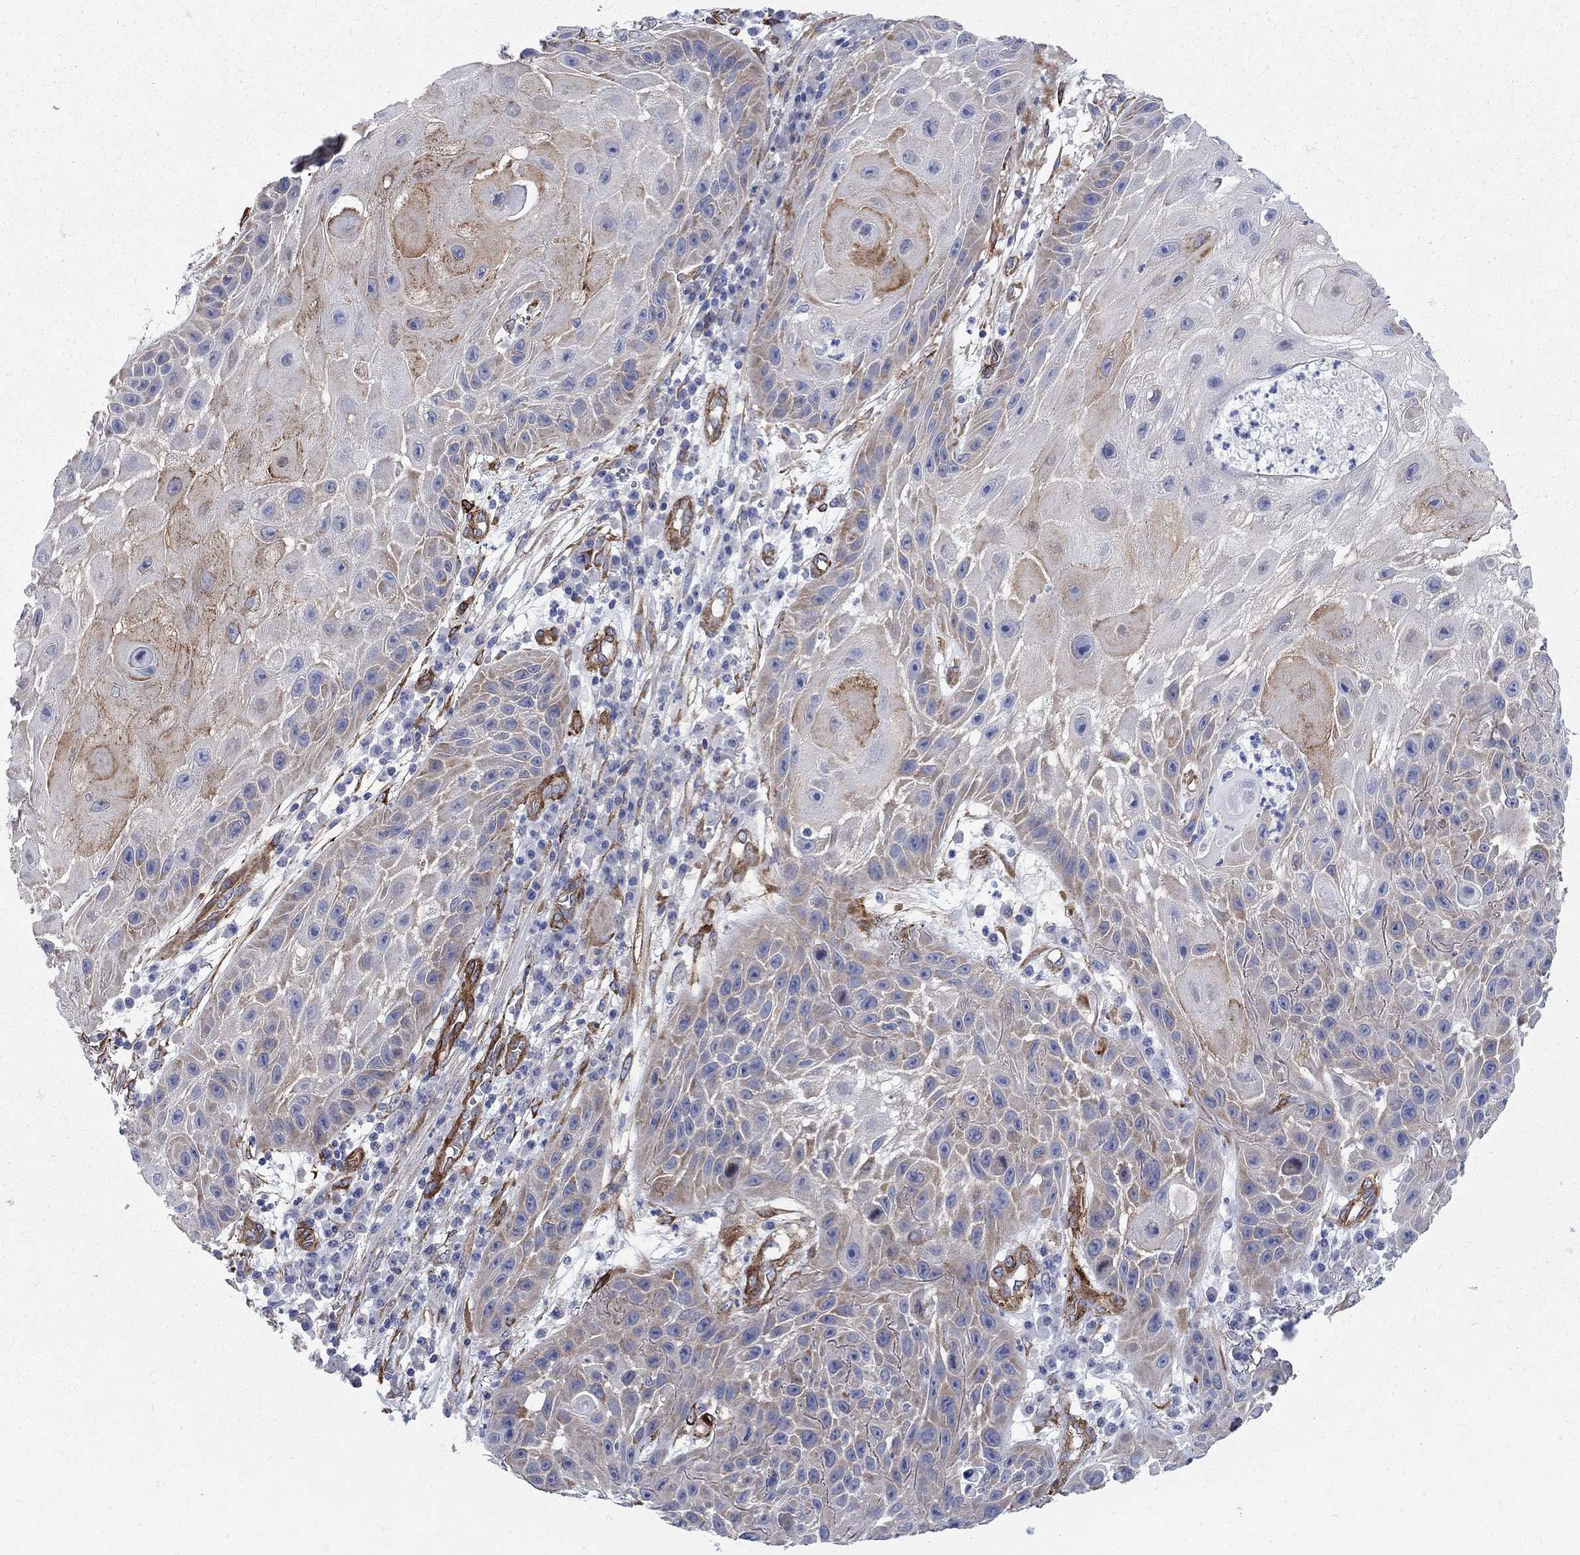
{"staining": {"intensity": "moderate", "quantity": "25%-75%", "location": "cytoplasmic/membranous"}, "tissue": "skin cancer", "cell_type": "Tumor cells", "image_type": "cancer", "snomed": [{"axis": "morphology", "description": "Normal tissue, NOS"}, {"axis": "morphology", "description": "Squamous cell carcinoma, NOS"}, {"axis": "topography", "description": "Skin"}], "caption": "Protein expression analysis of skin squamous cell carcinoma displays moderate cytoplasmic/membranous expression in about 25%-75% of tumor cells.", "gene": "SEPTIN8", "patient": {"sex": "male", "age": 79}}